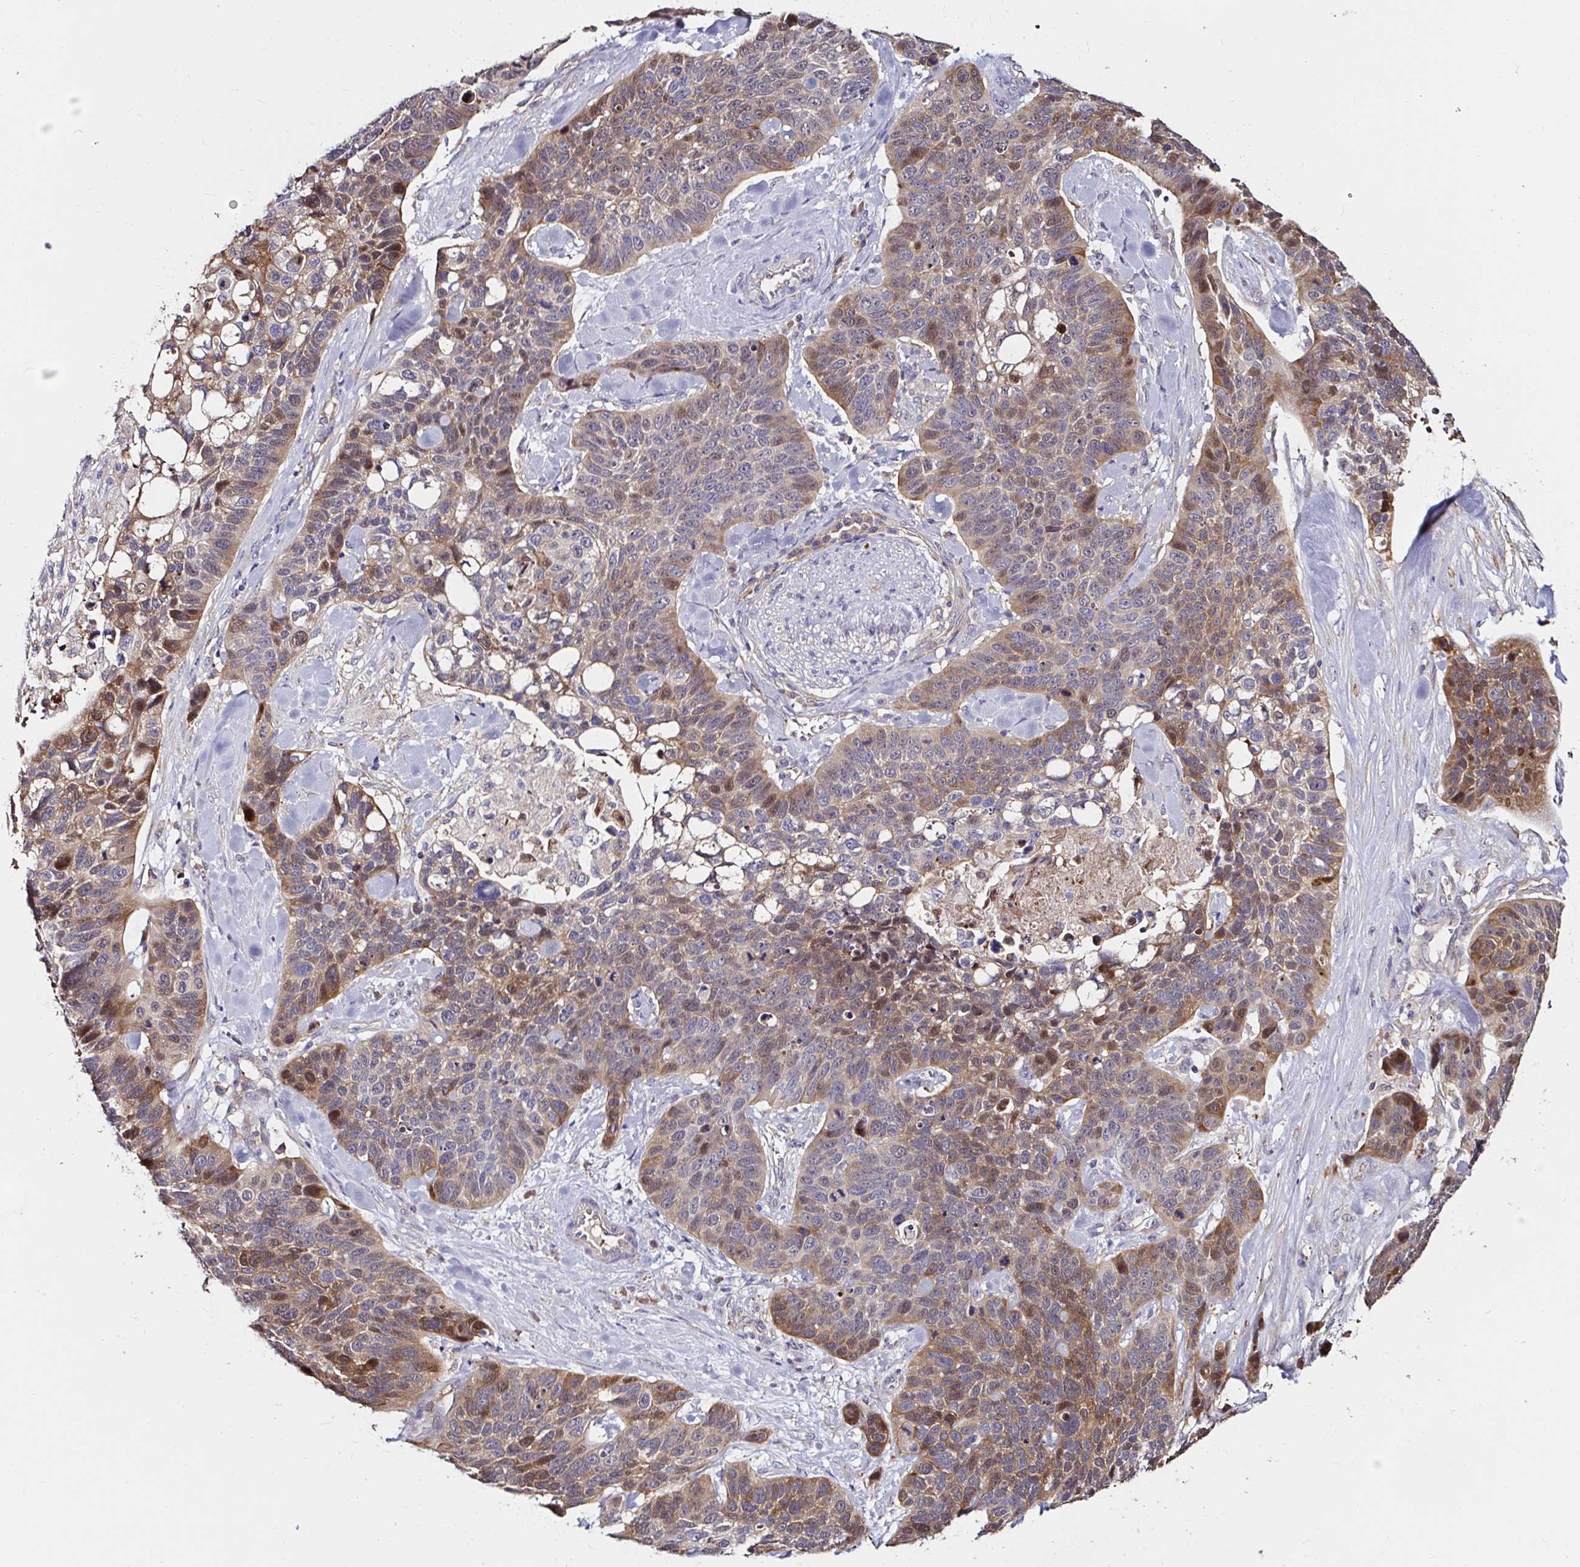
{"staining": {"intensity": "moderate", "quantity": "25%-75%", "location": "cytoplasmic/membranous"}, "tissue": "lung cancer", "cell_type": "Tumor cells", "image_type": "cancer", "snomed": [{"axis": "morphology", "description": "Squamous cell carcinoma, NOS"}, {"axis": "topography", "description": "Lung"}], "caption": "Immunohistochemistry (IHC) of lung cancer demonstrates medium levels of moderate cytoplasmic/membranous expression in approximately 25%-75% of tumor cells.", "gene": "RSRP1", "patient": {"sex": "male", "age": 62}}